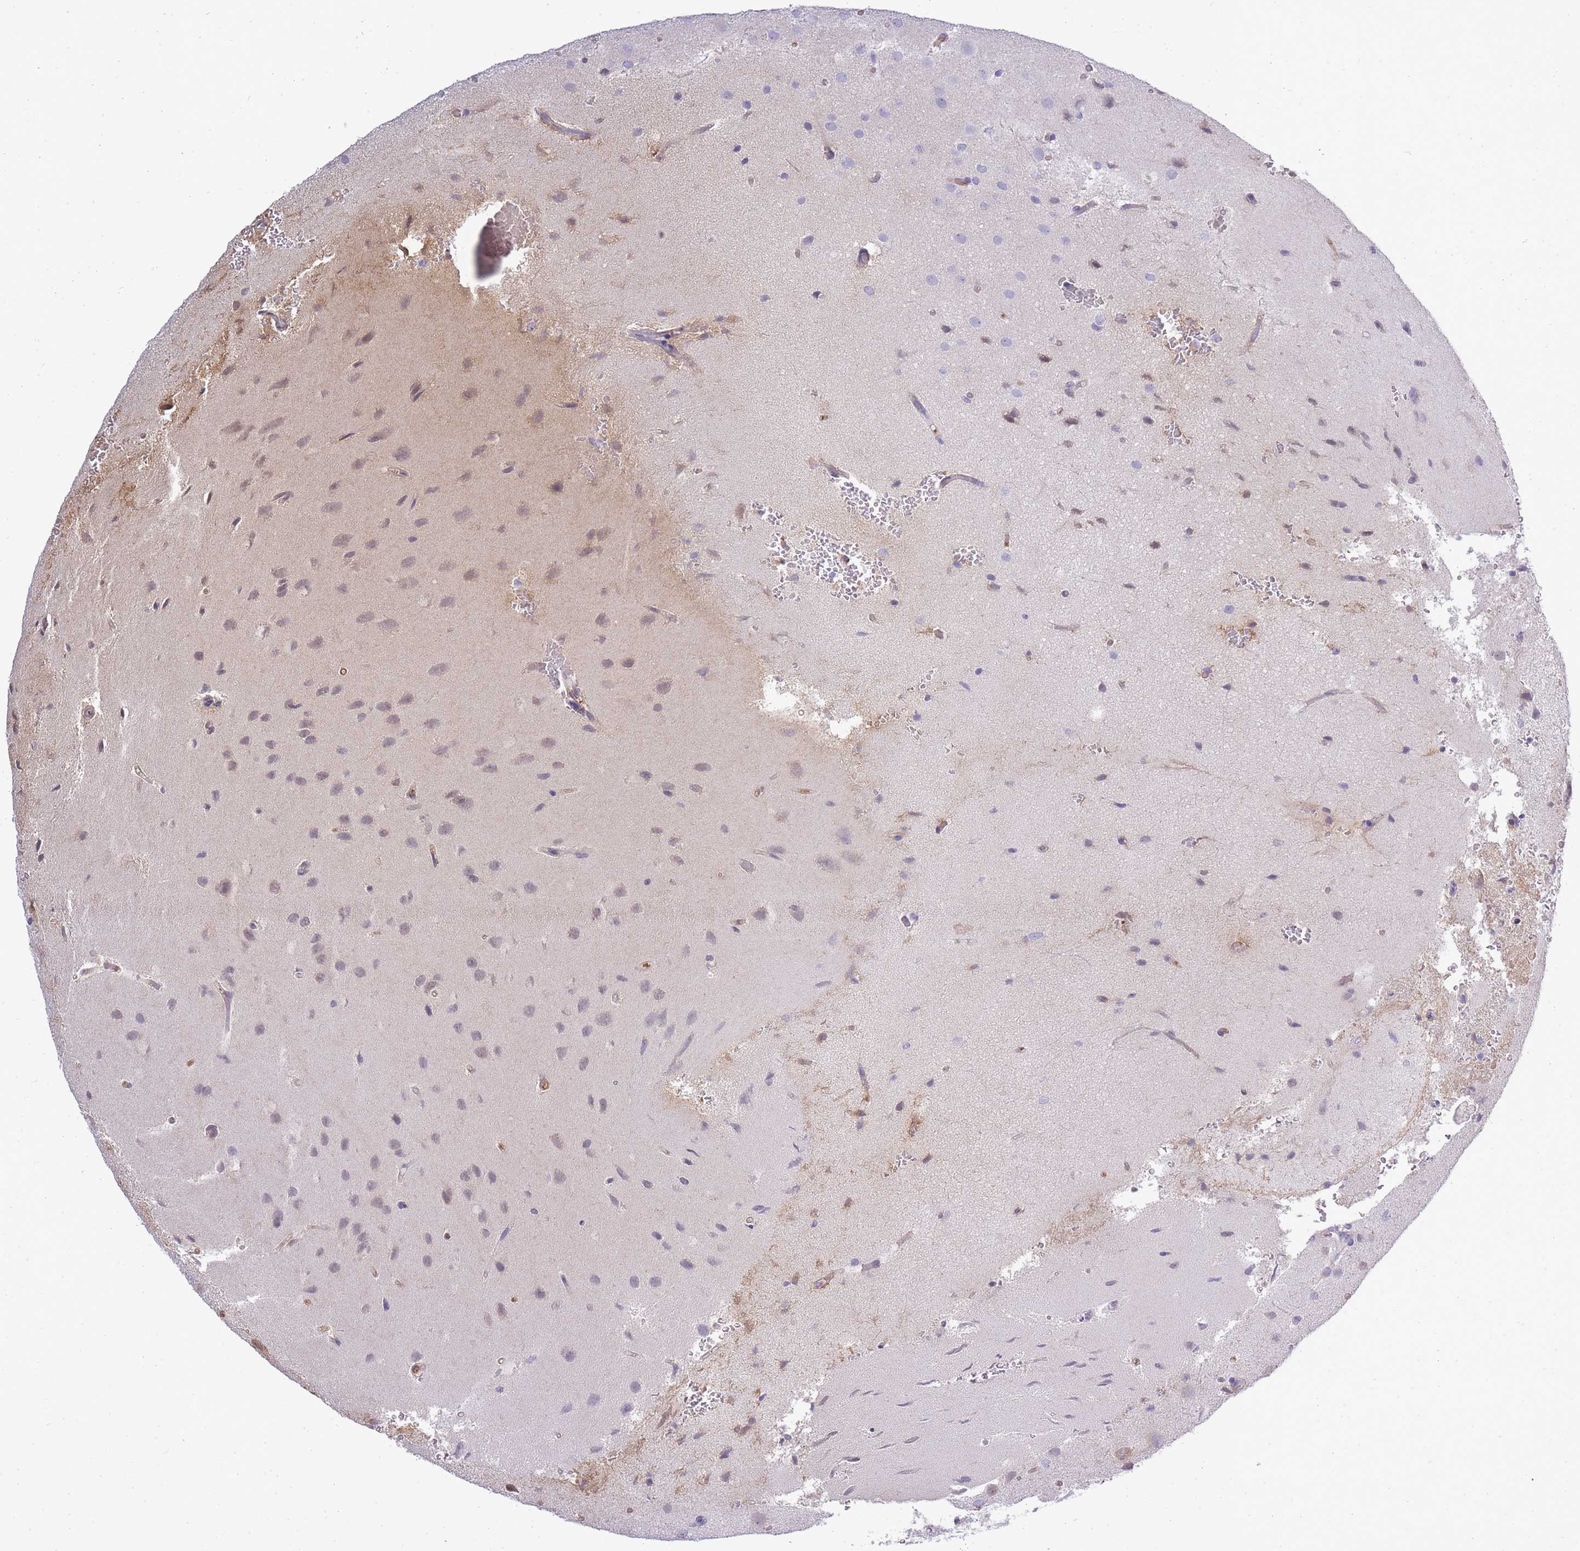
{"staining": {"intensity": "negative", "quantity": "none", "location": "none"}, "tissue": "glioma", "cell_type": "Tumor cells", "image_type": "cancer", "snomed": [{"axis": "morphology", "description": "Glioma, malignant, High grade"}, {"axis": "topography", "description": "Brain"}], "caption": "The image exhibits no staining of tumor cells in glioma.", "gene": "IGKV1D-42", "patient": {"sex": "female", "age": 50}}